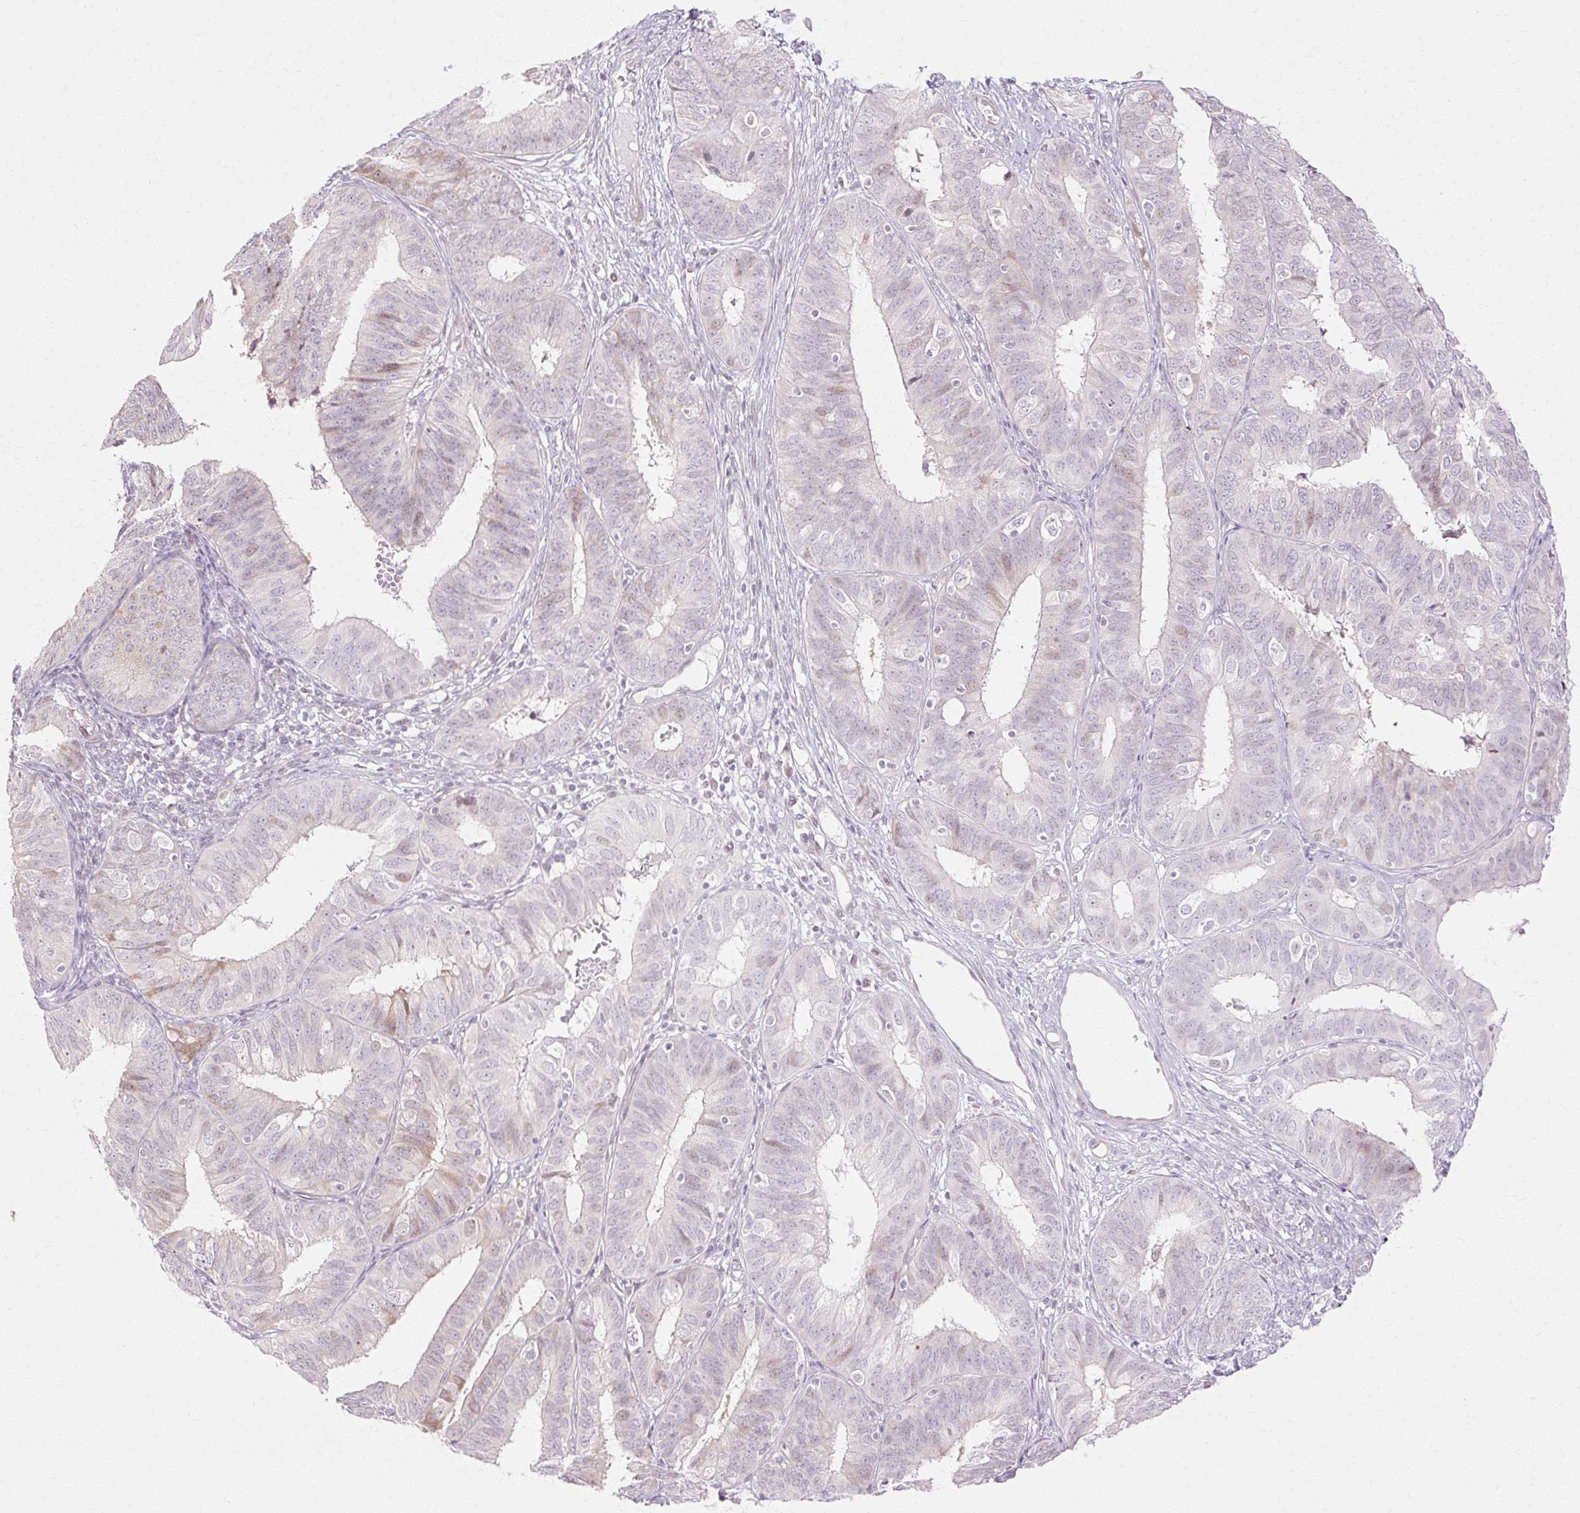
{"staining": {"intensity": "weak", "quantity": "<25%", "location": "cytoplasmic/membranous"}, "tissue": "endometrial cancer", "cell_type": "Tumor cells", "image_type": "cancer", "snomed": [{"axis": "morphology", "description": "Adenocarcinoma, NOS"}, {"axis": "topography", "description": "Endometrium"}], "caption": "Tumor cells are negative for brown protein staining in endometrial cancer.", "gene": "C3orf49", "patient": {"sex": "female", "age": 51}}